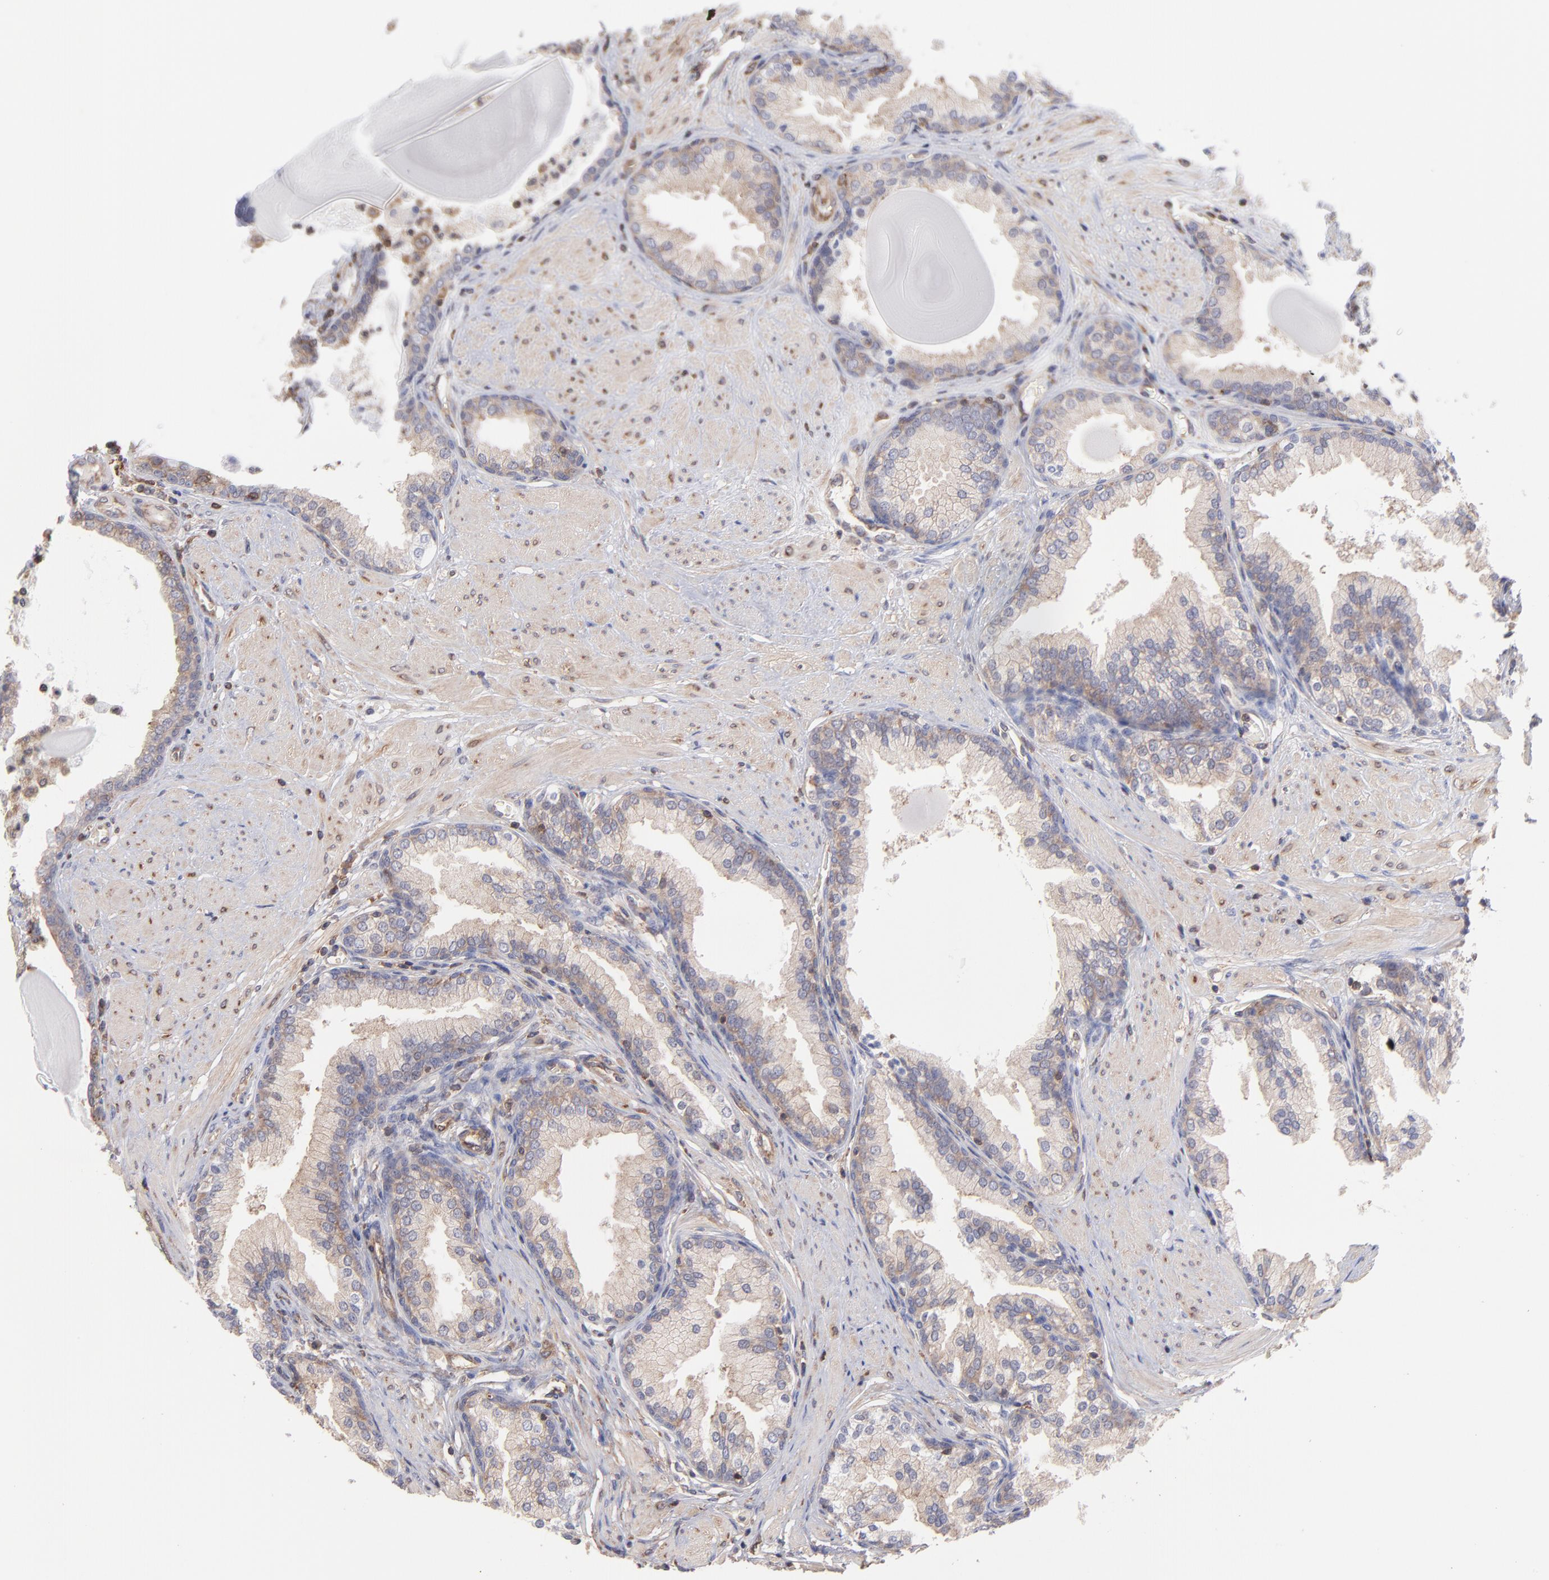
{"staining": {"intensity": "weak", "quantity": "<25%", "location": "cytoplasmic/membranous"}, "tissue": "prostate", "cell_type": "Glandular cells", "image_type": "normal", "snomed": [{"axis": "morphology", "description": "Normal tissue, NOS"}, {"axis": "topography", "description": "Prostate"}], "caption": "This is an immunohistochemistry (IHC) histopathology image of benign human prostate. There is no positivity in glandular cells.", "gene": "MAPRE1", "patient": {"sex": "male", "age": 51}}